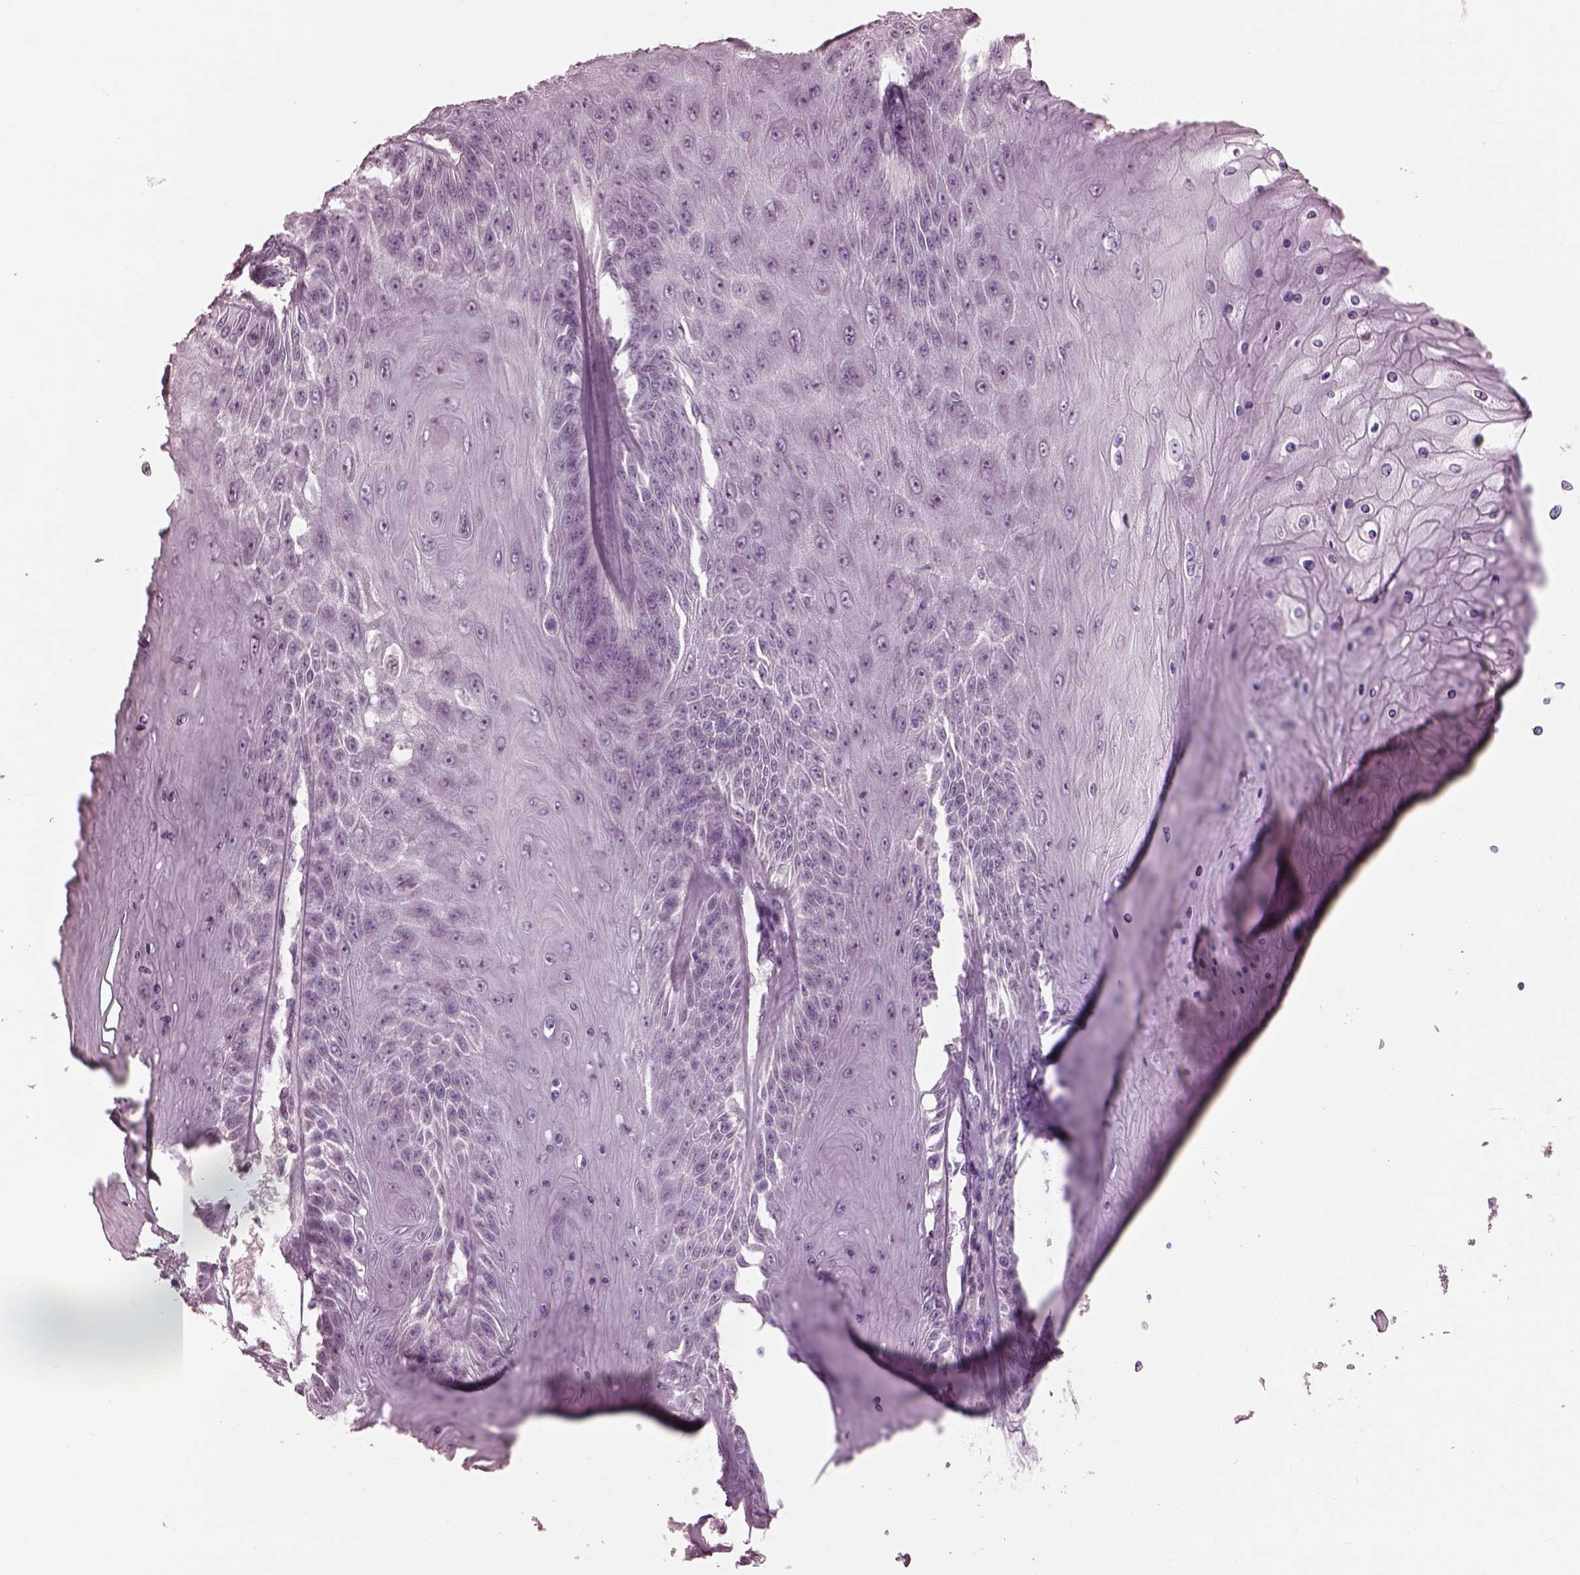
{"staining": {"intensity": "negative", "quantity": "none", "location": "none"}, "tissue": "skin cancer", "cell_type": "Tumor cells", "image_type": "cancer", "snomed": [{"axis": "morphology", "description": "Squamous cell carcinoma, NOS"}, {"axis": "topography", "description": "Skin"}], "caption": "The micrograph exhibits no significant staining in tumor cells of skin cancer (squamous cell carcinoma).", "gene": "GARIN4", "patient": {"sex": "male", "age": 62}}